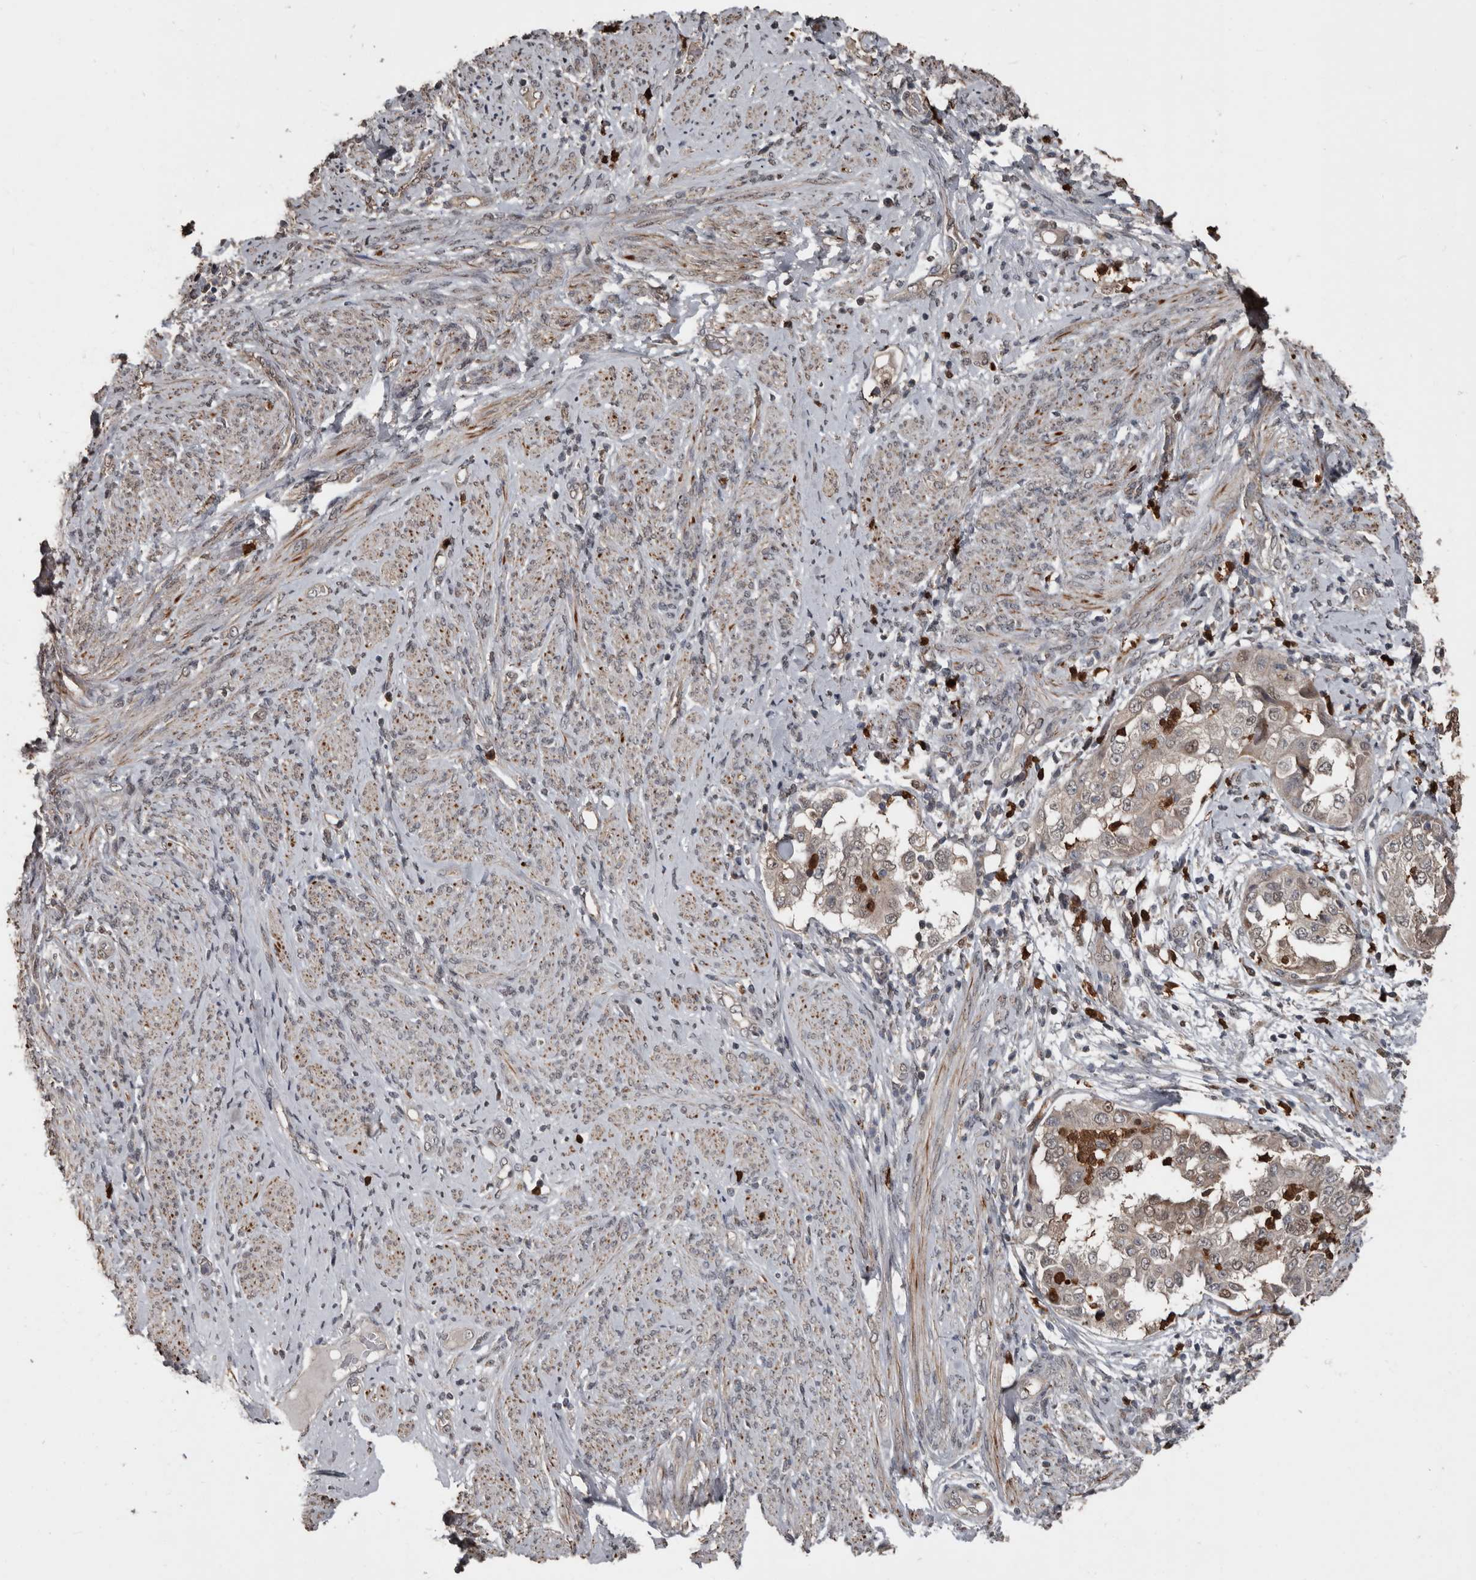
{"staining": {"intensity": "moderate", "quantity": ">75%", "location": "cytoplasmic/membranous,nuclear"}, "tissue": "endometrial cancer", "cell_type": "Tumor cells", "image_type": "cancer", "snomed": [{"axis": "morphology", "description": "Adenocarcinoma, NOS"}, {"axis": "topography", "description": "Endometrium"}], "caption": "Immunohistochemical staining of human endometrial adenocarcinoma demonstrates medium levels of moderate cytoplasmic/membranous and nuclear positivity in approximately >75% of tumor cells. (Stains: DAB in brown, nuclei in blue, Microscopy: brightfield microscopy at high magnification).", "gene": "FSBP", "patient": {"sex": "female", "age": 85}}